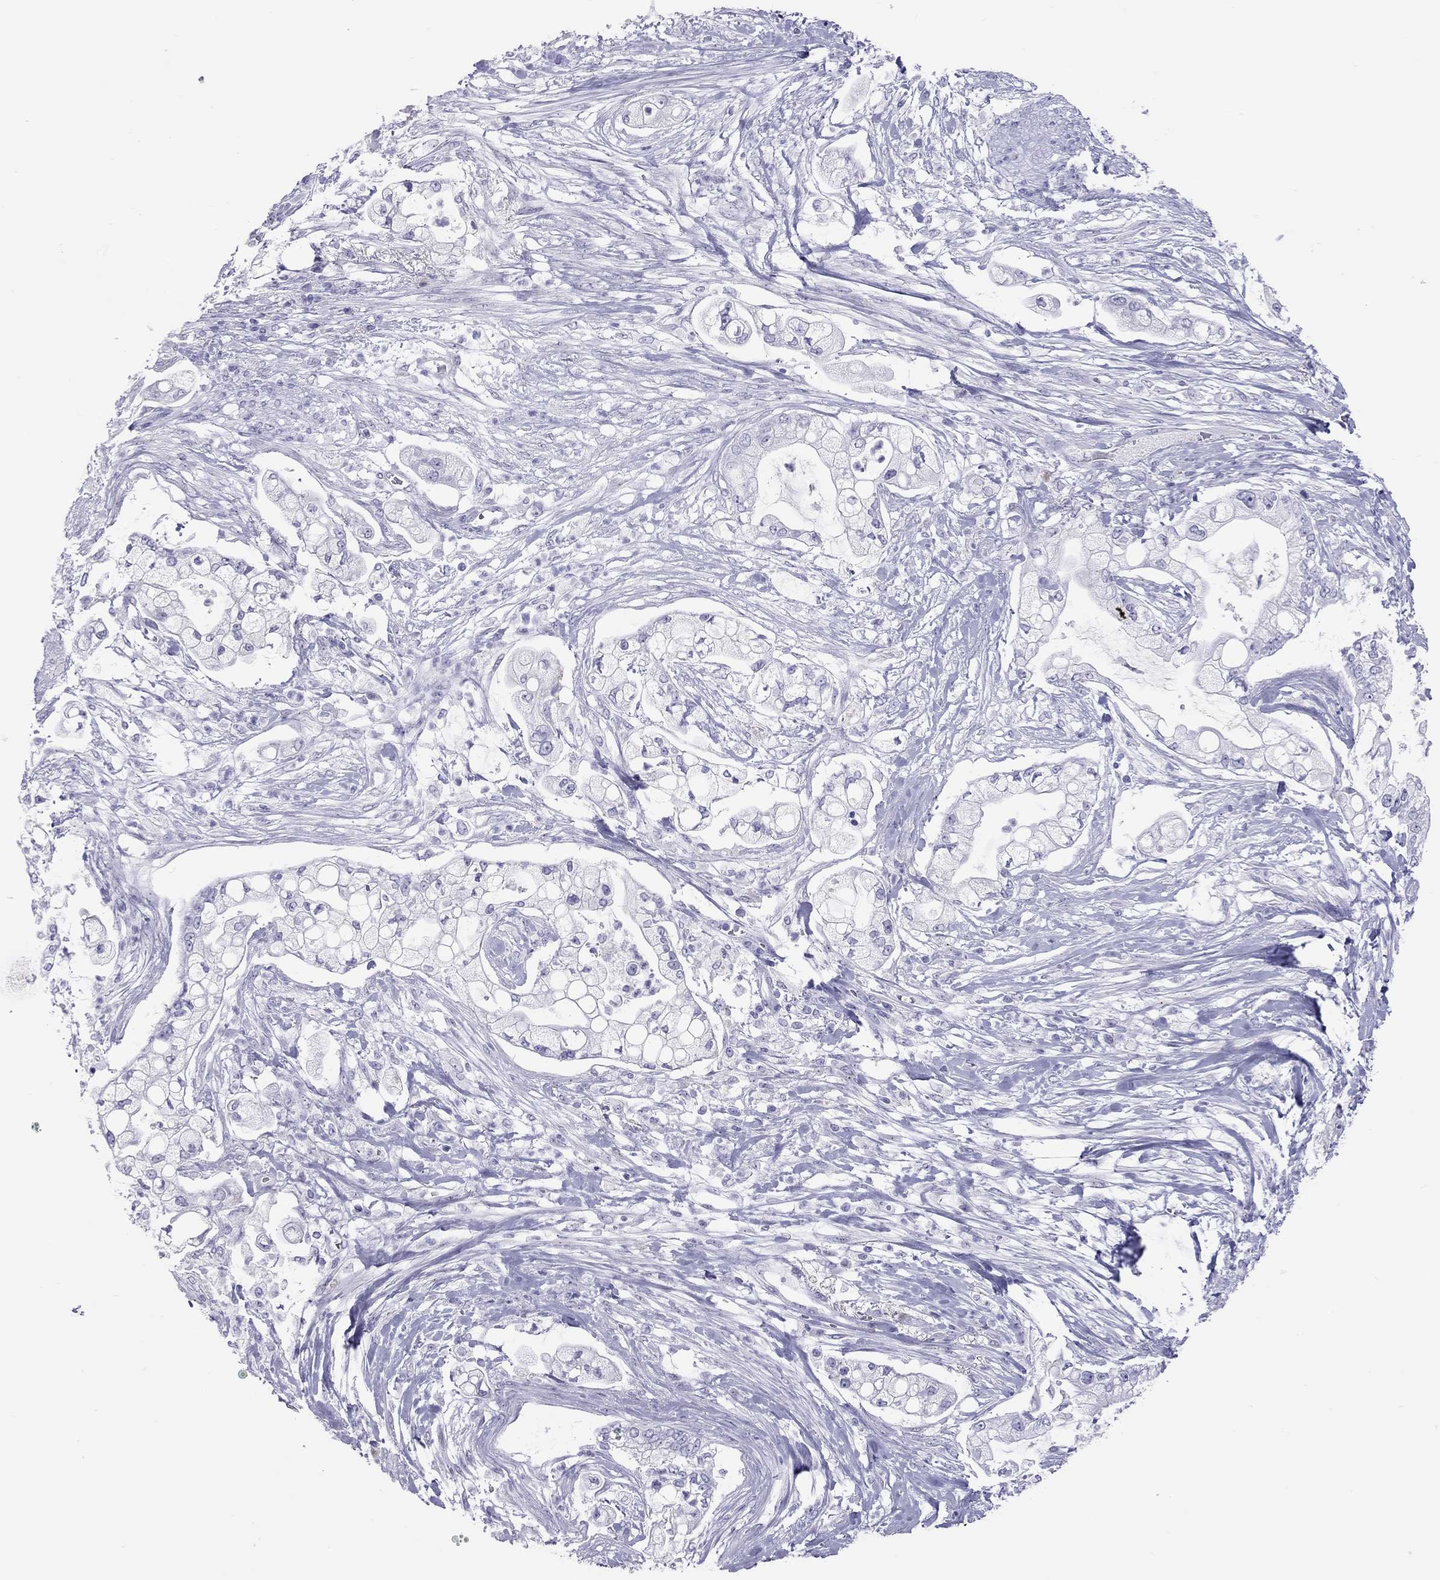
{"staining": {"intensity": "negative", "quantity": "none", "location": "none"}, "tissue": "pancreatic cancer", "cell_type": "Tumor cells", "image_type": "cancer", "snomed": [{"axis": "morphology", "description": "Adenocarcinoma, NOS"}, {"axis": "topography", "description": "Pancreas"}], "caption": "Human pancreatic cancer stained for a protein using immunohistochemistry exhibits no staining in tumor cells.", "gene": "STAG3", "patient": {"sex": "female", "age": 69}}